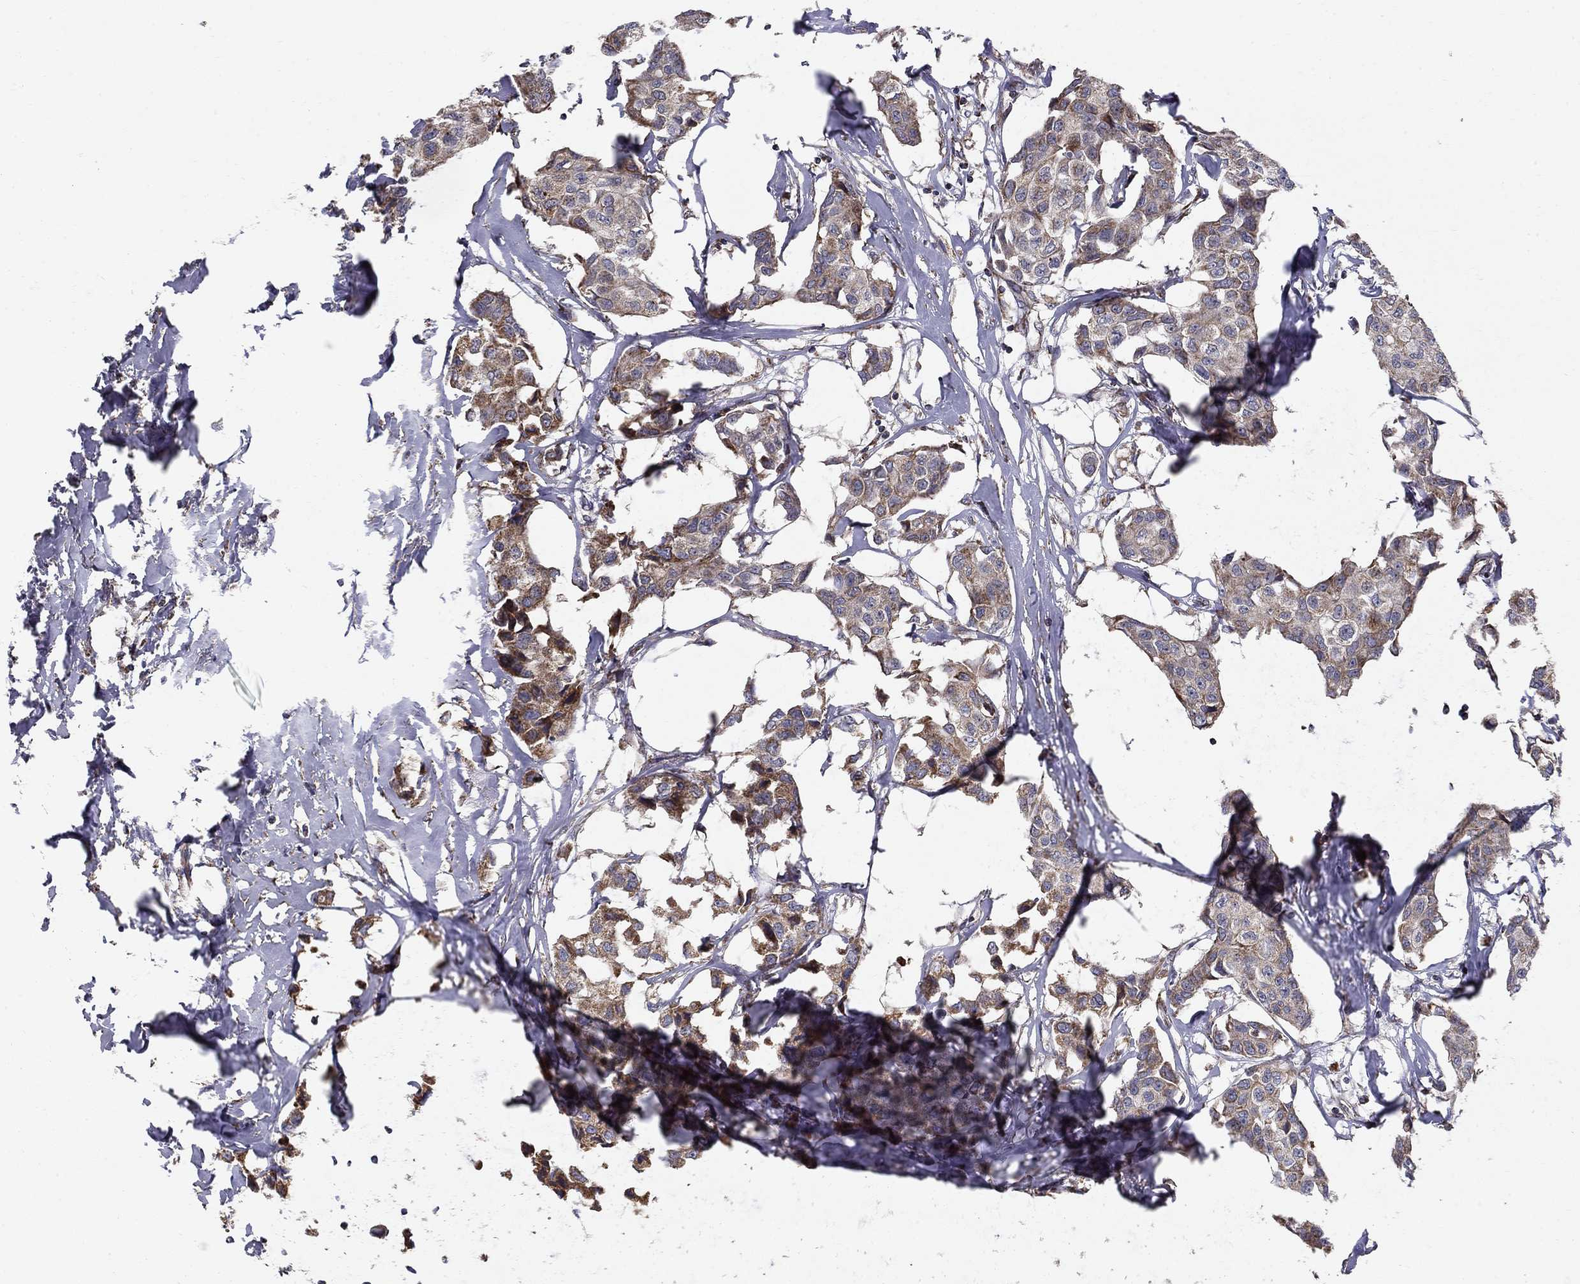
{"staining": {"intensity": "strong", "quantity": "<25%", "location": "cytoplasmic/membranous"}, "tissue": "breast cancer", "cell_type": "Tumor cells", "image_type": "cancer", "snomed": [{"axis": "morphology", "description": "Duct carcinoma"}, {"axis": "topography", "description": "Breast"}], "caption": "IHC (DAB (3,3'-diaminobenzidine)) staining of human breast cancer (intraductal carcinoma) exhibits strong cytoplasmic/membranous protein staining in approximately <25% of tumor cells. (Stains: DAB (3,3'-diaminobenzidine) in brown, nuclei in blue, Microscopy: brightfield microscopy at high magnification).", "gene": "NDUFS8", "patient": {"sex": "female", "age": 80}}